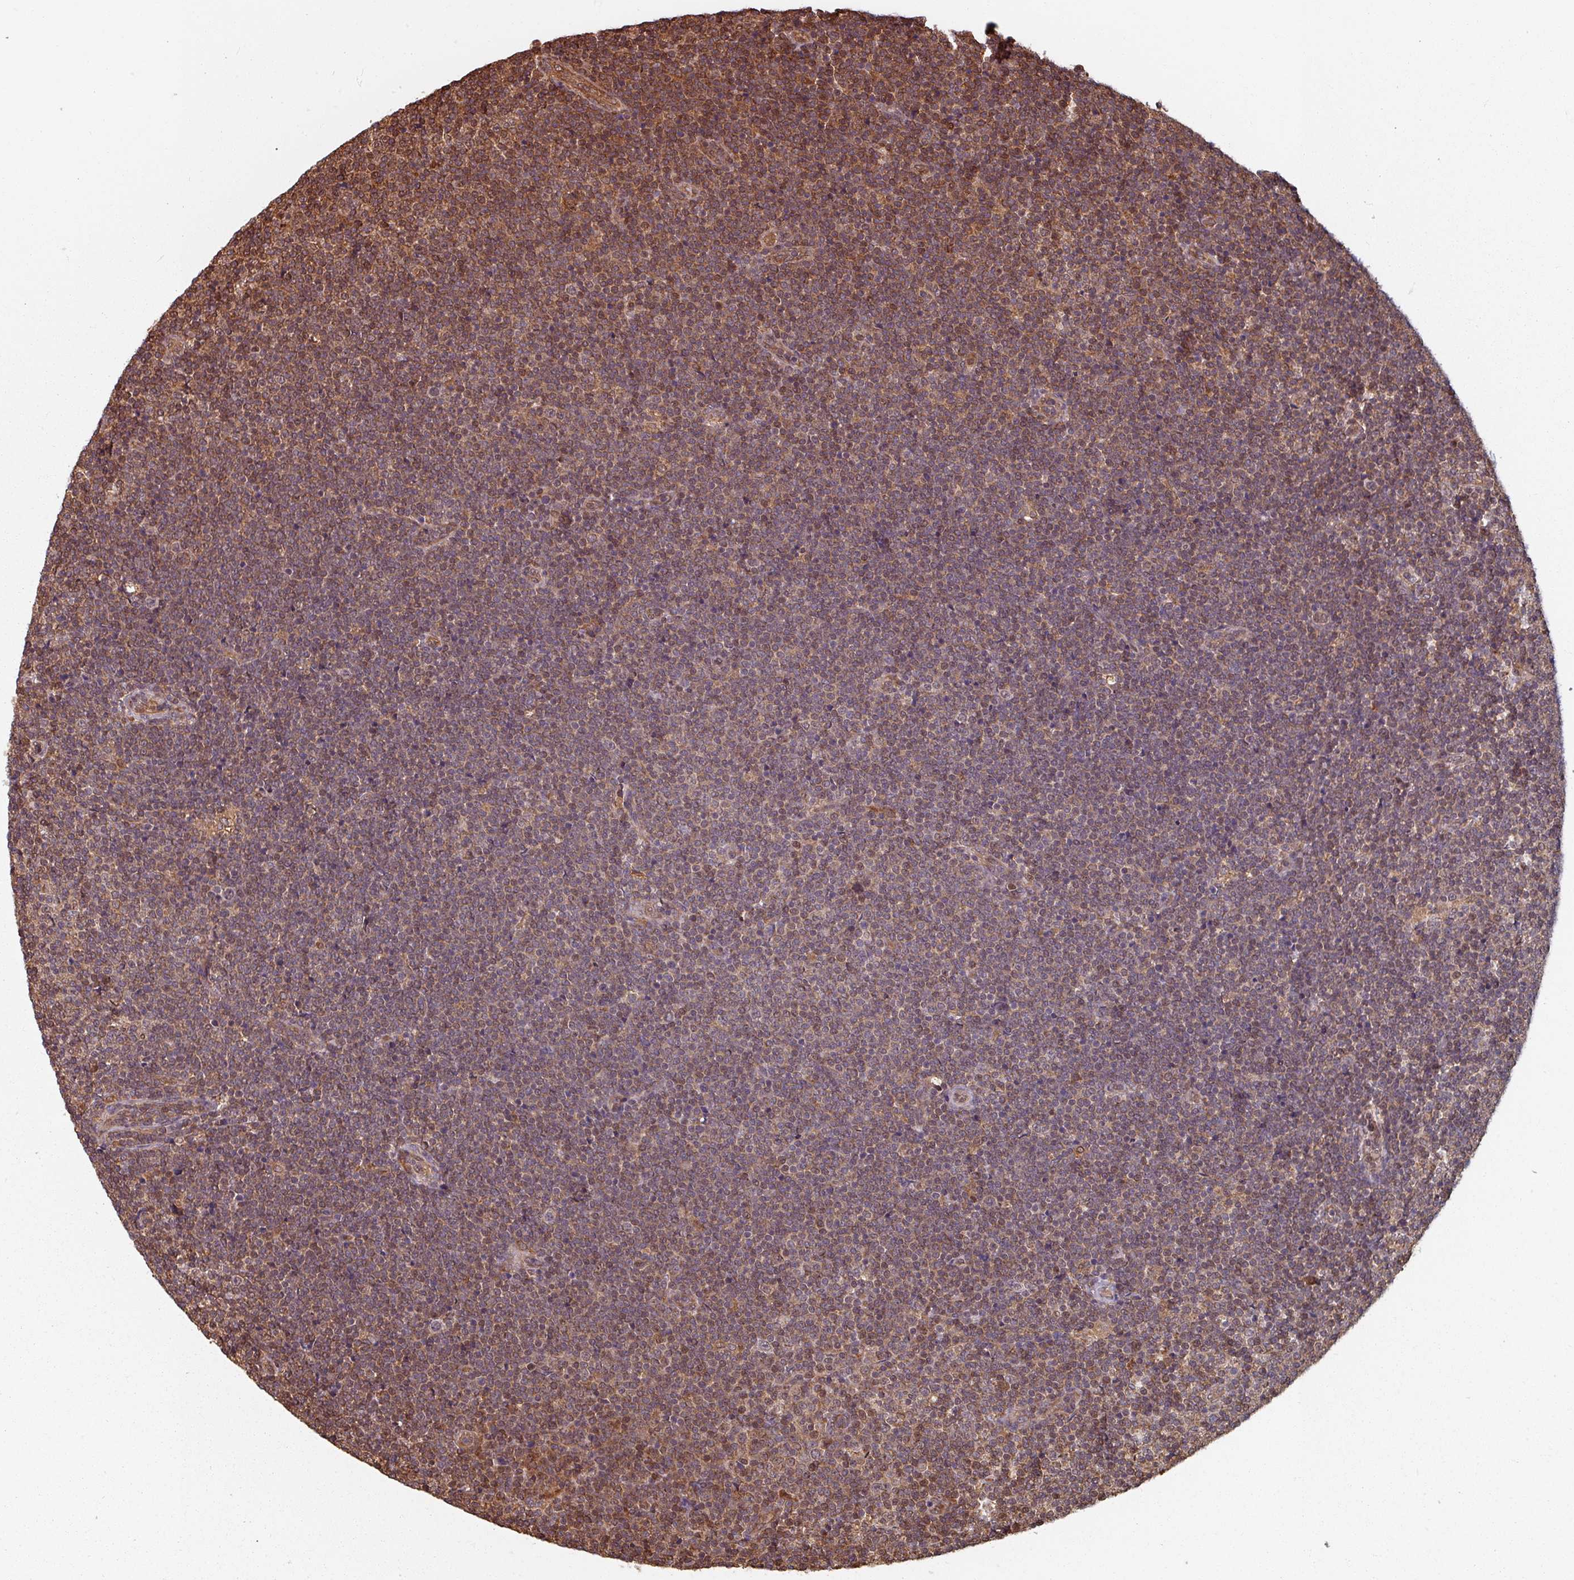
{"staining": {"intensity": "moderate", "quantity": "25%-75%", "location": "cytoplasmic/membranous,nuclear"}, "tissue": "lymphoma", "cell_type": "Tumor cells", "image_type": "cancer", "snomed": [{"axis": "morphology", "description": "Malignant lymphoma, non-Hodgkin's type, Low grade"}, {"axis": "topography", "description": "Lymph node"}], "caption": "Lymphoma stained with DAB (3,3'-diaminobenzidine) IHC exhibits medium levels of moderate cytoplasmic/membranous and nuclear positivity in about 25%-75% of tumor cells. (DAB IHC with brightfield microscopy, high magnification).", "gene": "EID1", "patient": {"sex": "male", "age": 48}}